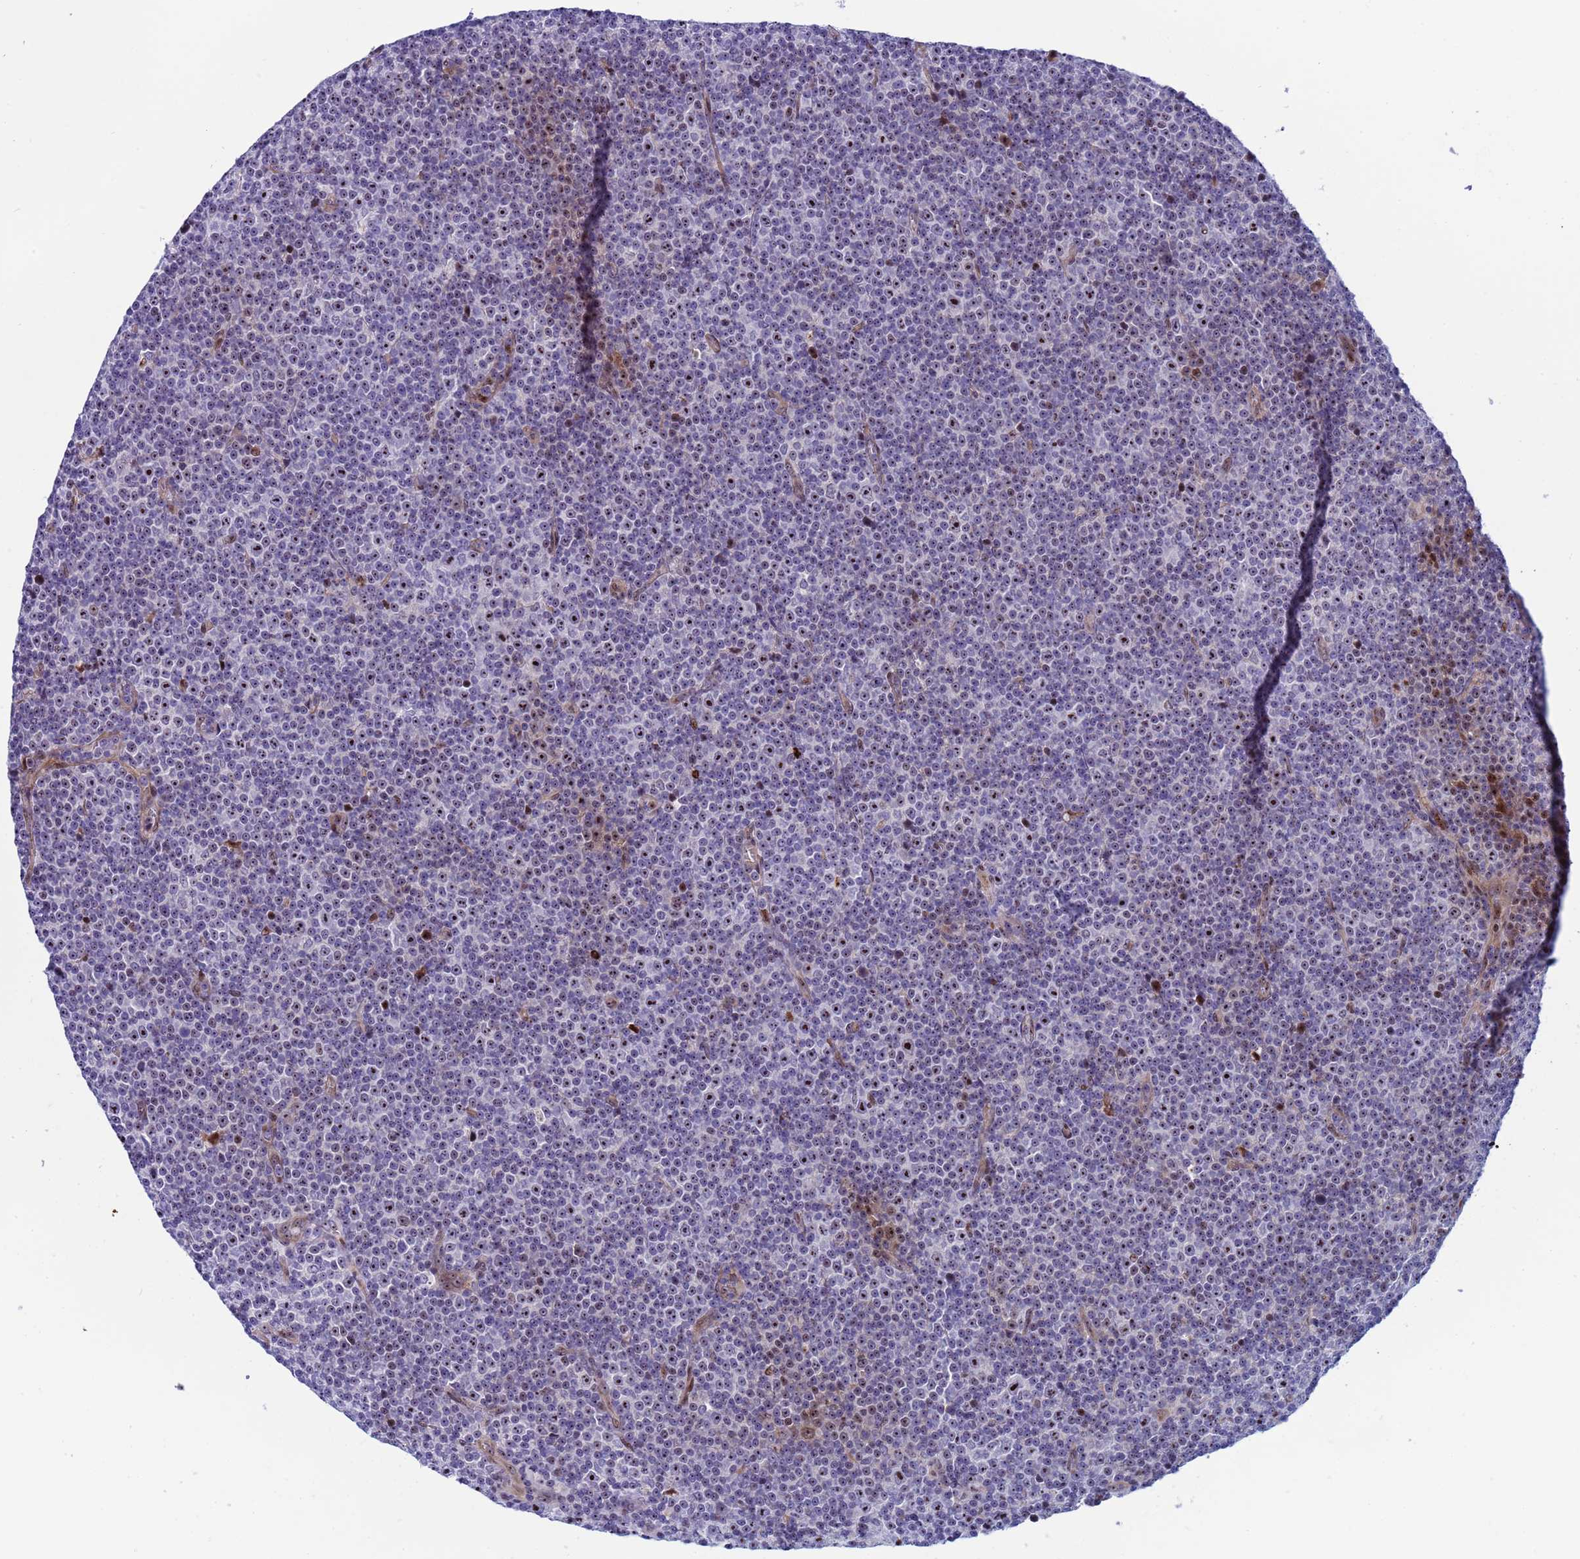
{"staining": {"intensity": "strong", "quantity": "<25%", "location": "nuclear"}, "tissue": "lymphoma", "cell_type": "Tumor cells", "image_type": "cancer", "snomed": [{"axis": "morphology", "description": "Malignant lymphoma, non-Hodgkin's type, Low grade"}, {"axis": "topography", "description": "Lymph node"}], "caption": "This micrograph displays low-grade malignant lymphoma, non-Hodgkin's type stained with immunohistochemistry to label a protein in brown. The nuclear of tumor cells show strong positivity for the protein. Nuclei are counter-stained blue.", "gene": "POP5", "patient": {"sex": "female", "age": 67}}